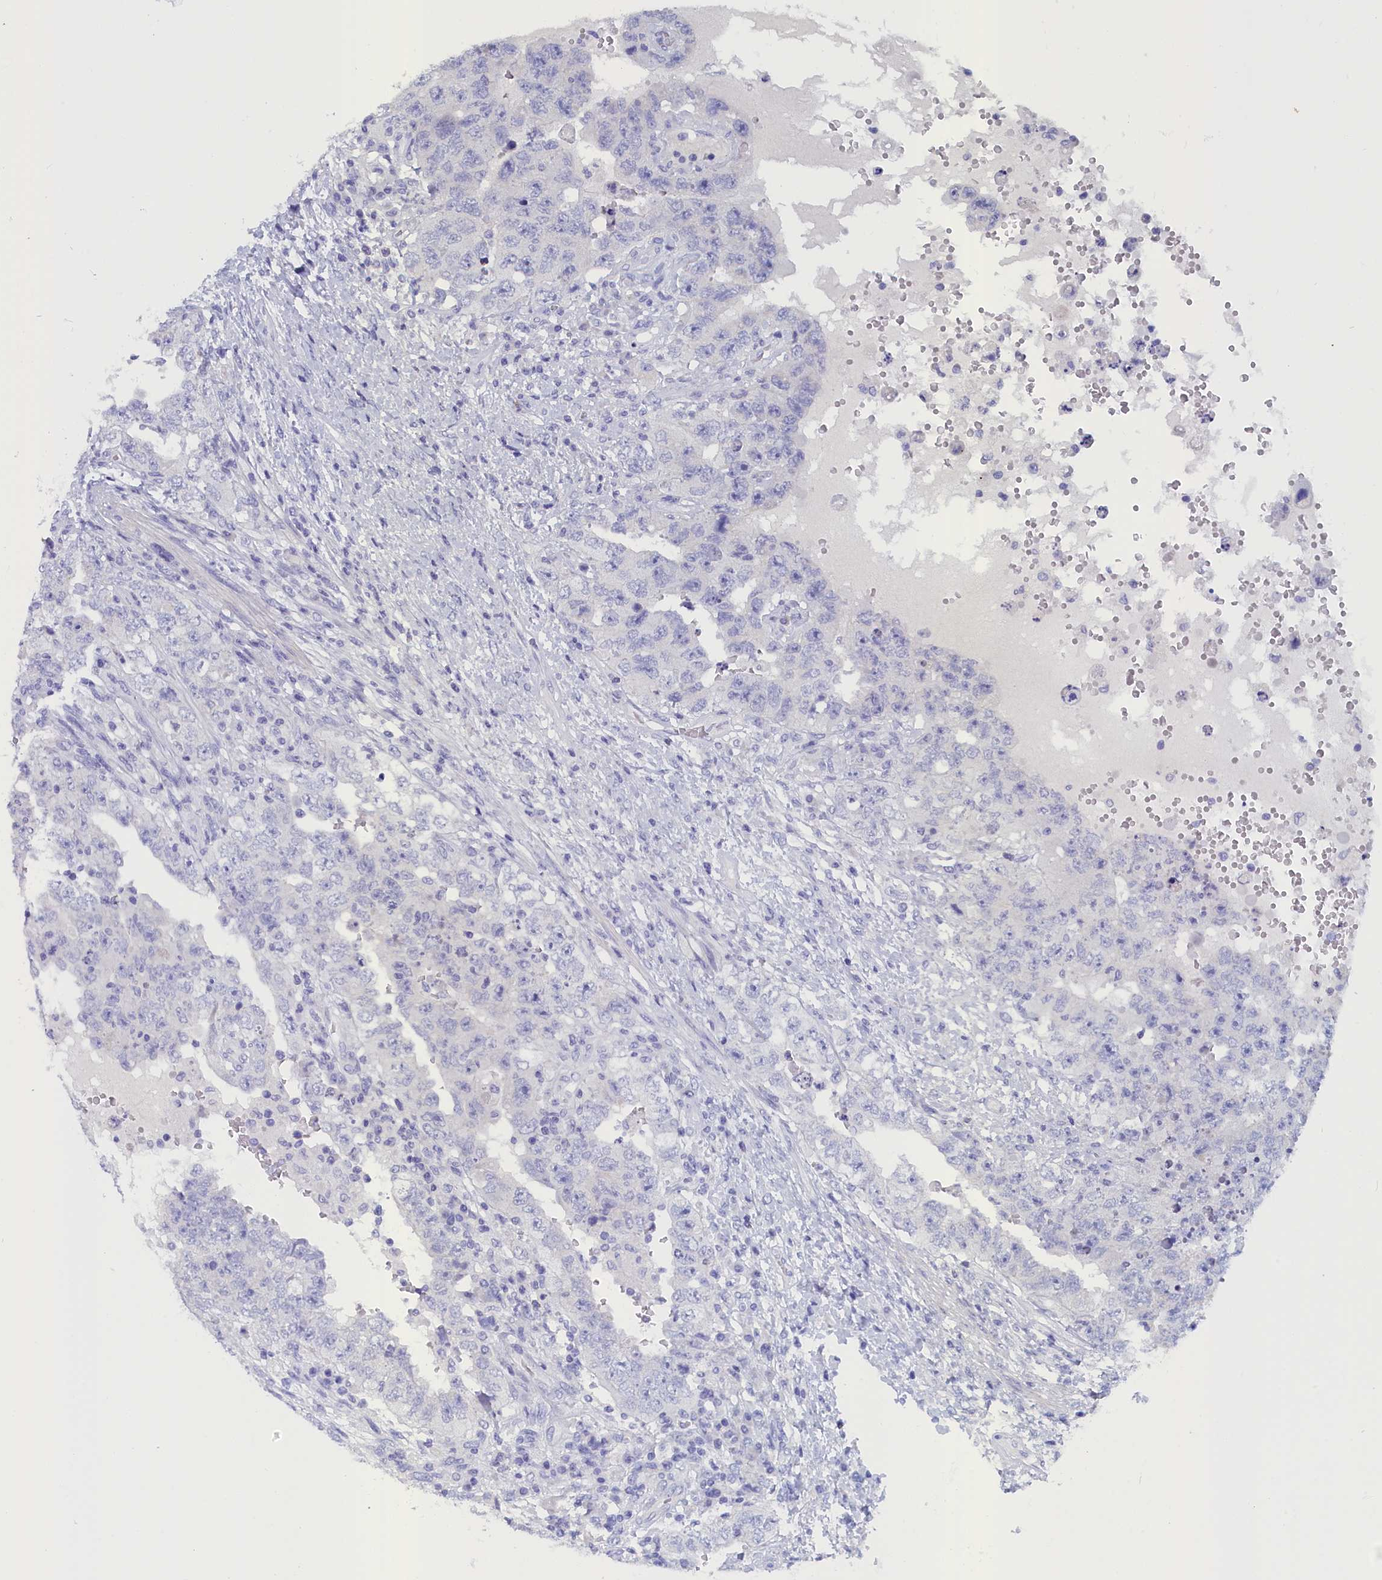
{"staining": {"intensity": "negative", "quantity": "none", "location": "none"}, "tissue": "testis cancer", "cell_type": "Tumor cells", "image_type": "cancer", "snomed": [{"axis": "morphology", "description": "Carcinoma, Embryonal, NOS"}, {"axis": "topography", "description": "Testis"}], "caption": "Human testis embryonal carcinoma stained for a protein using IHC displays no staining in tumor cells.", "gene": "ANKRD2", "patient": {"sex": "male", "age": 26}}